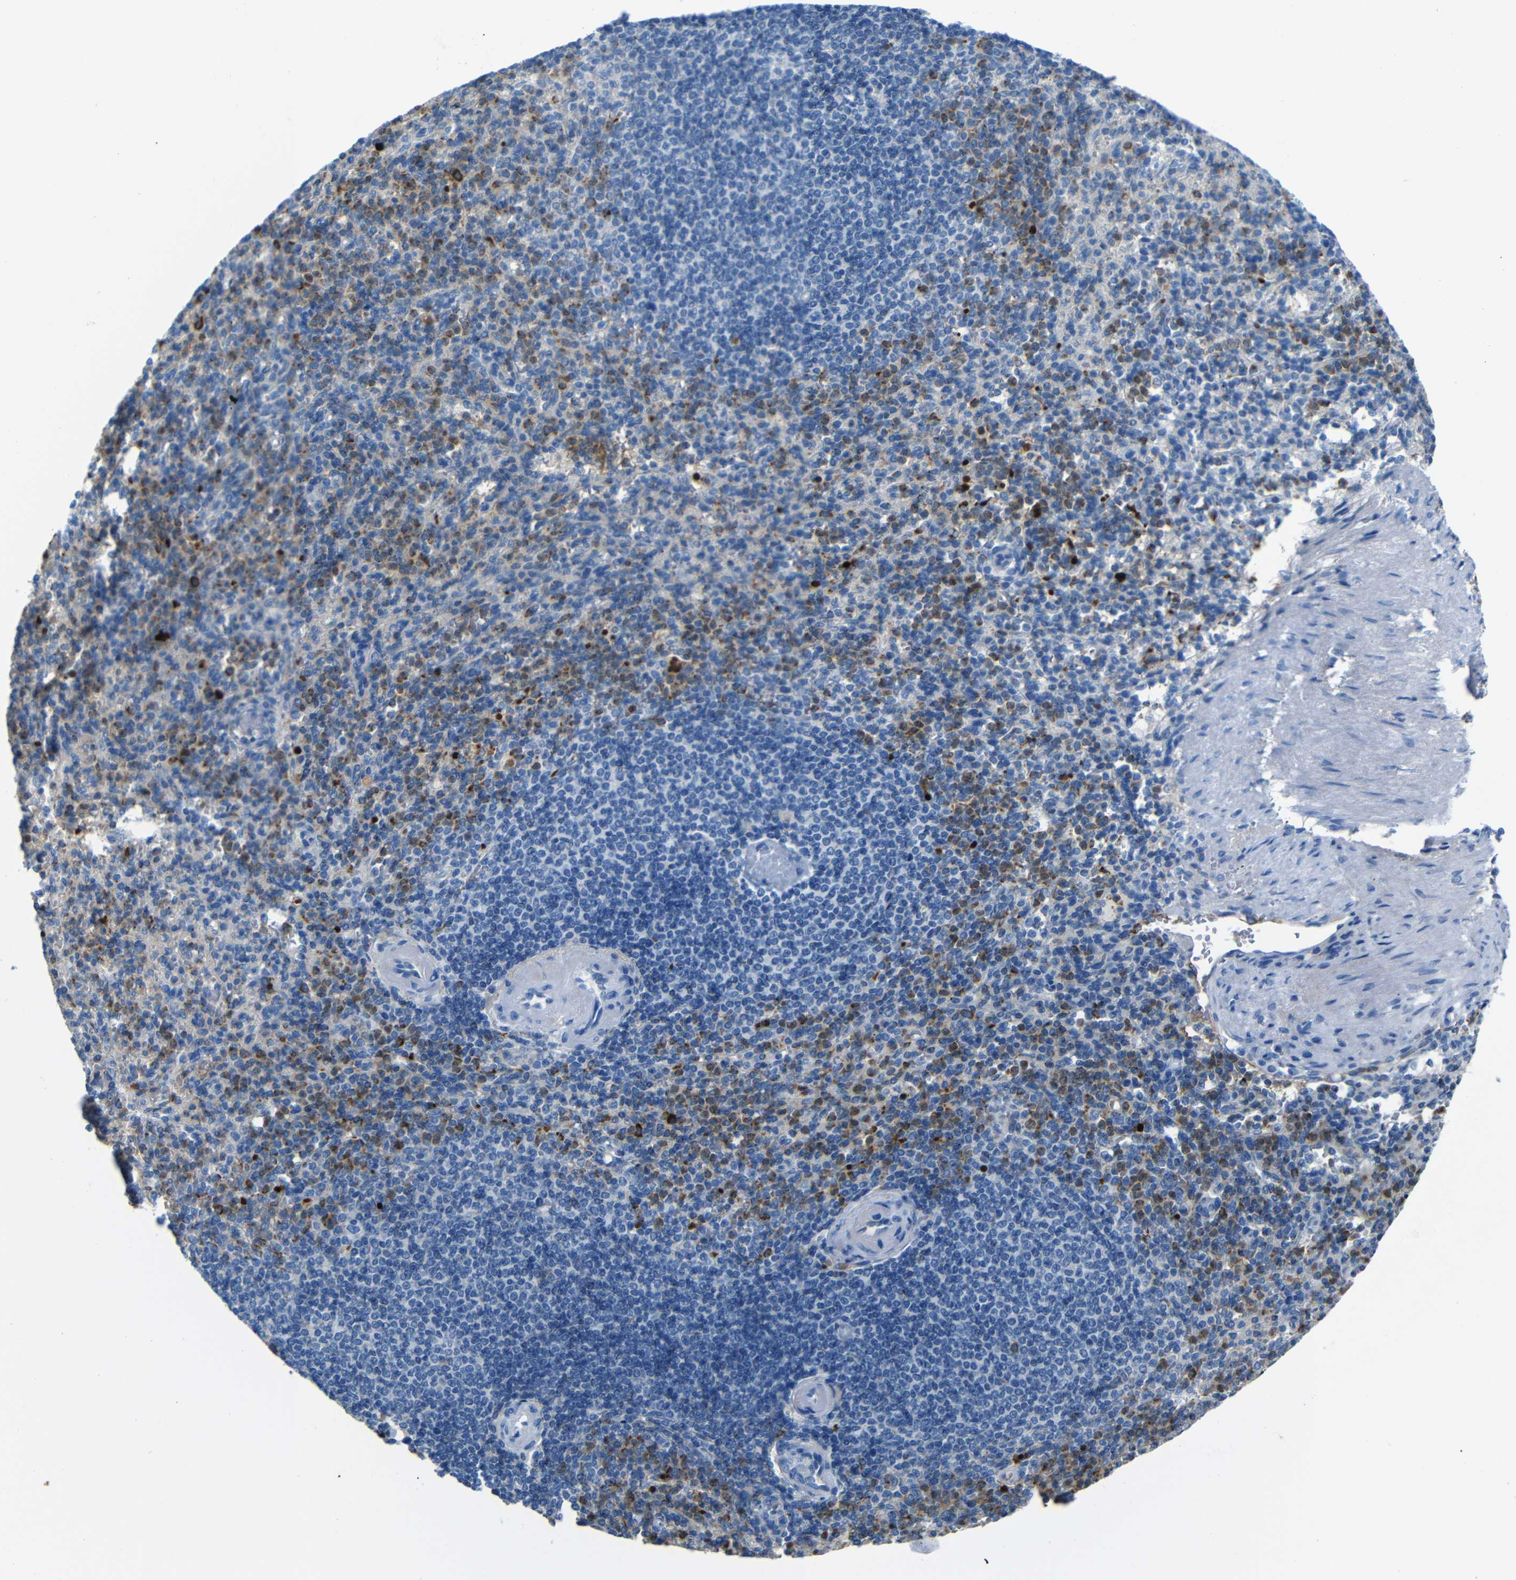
{"staining": {"intensity": "moderate", "quantity": "25%-75%", "location": "cytoplasmic/membranous"}, "tissue": "spleen", "cell_type": "Cells in red pulp", "image_type": "normal", "snomed": [{"axis": "morphology", "description": "Normal tissue, NOS"}, {"axis": "topography", "description": "Spleen"}], "caption": "This image demonstrates immunohistochemistry staining of benign spleen, with medium moderate cytoplasmic/membranous positivity in approximately 25%-75% of cells in red pulp.", "gene": "SERPINA1", "patient": {"sex": "female", "age": 74}}